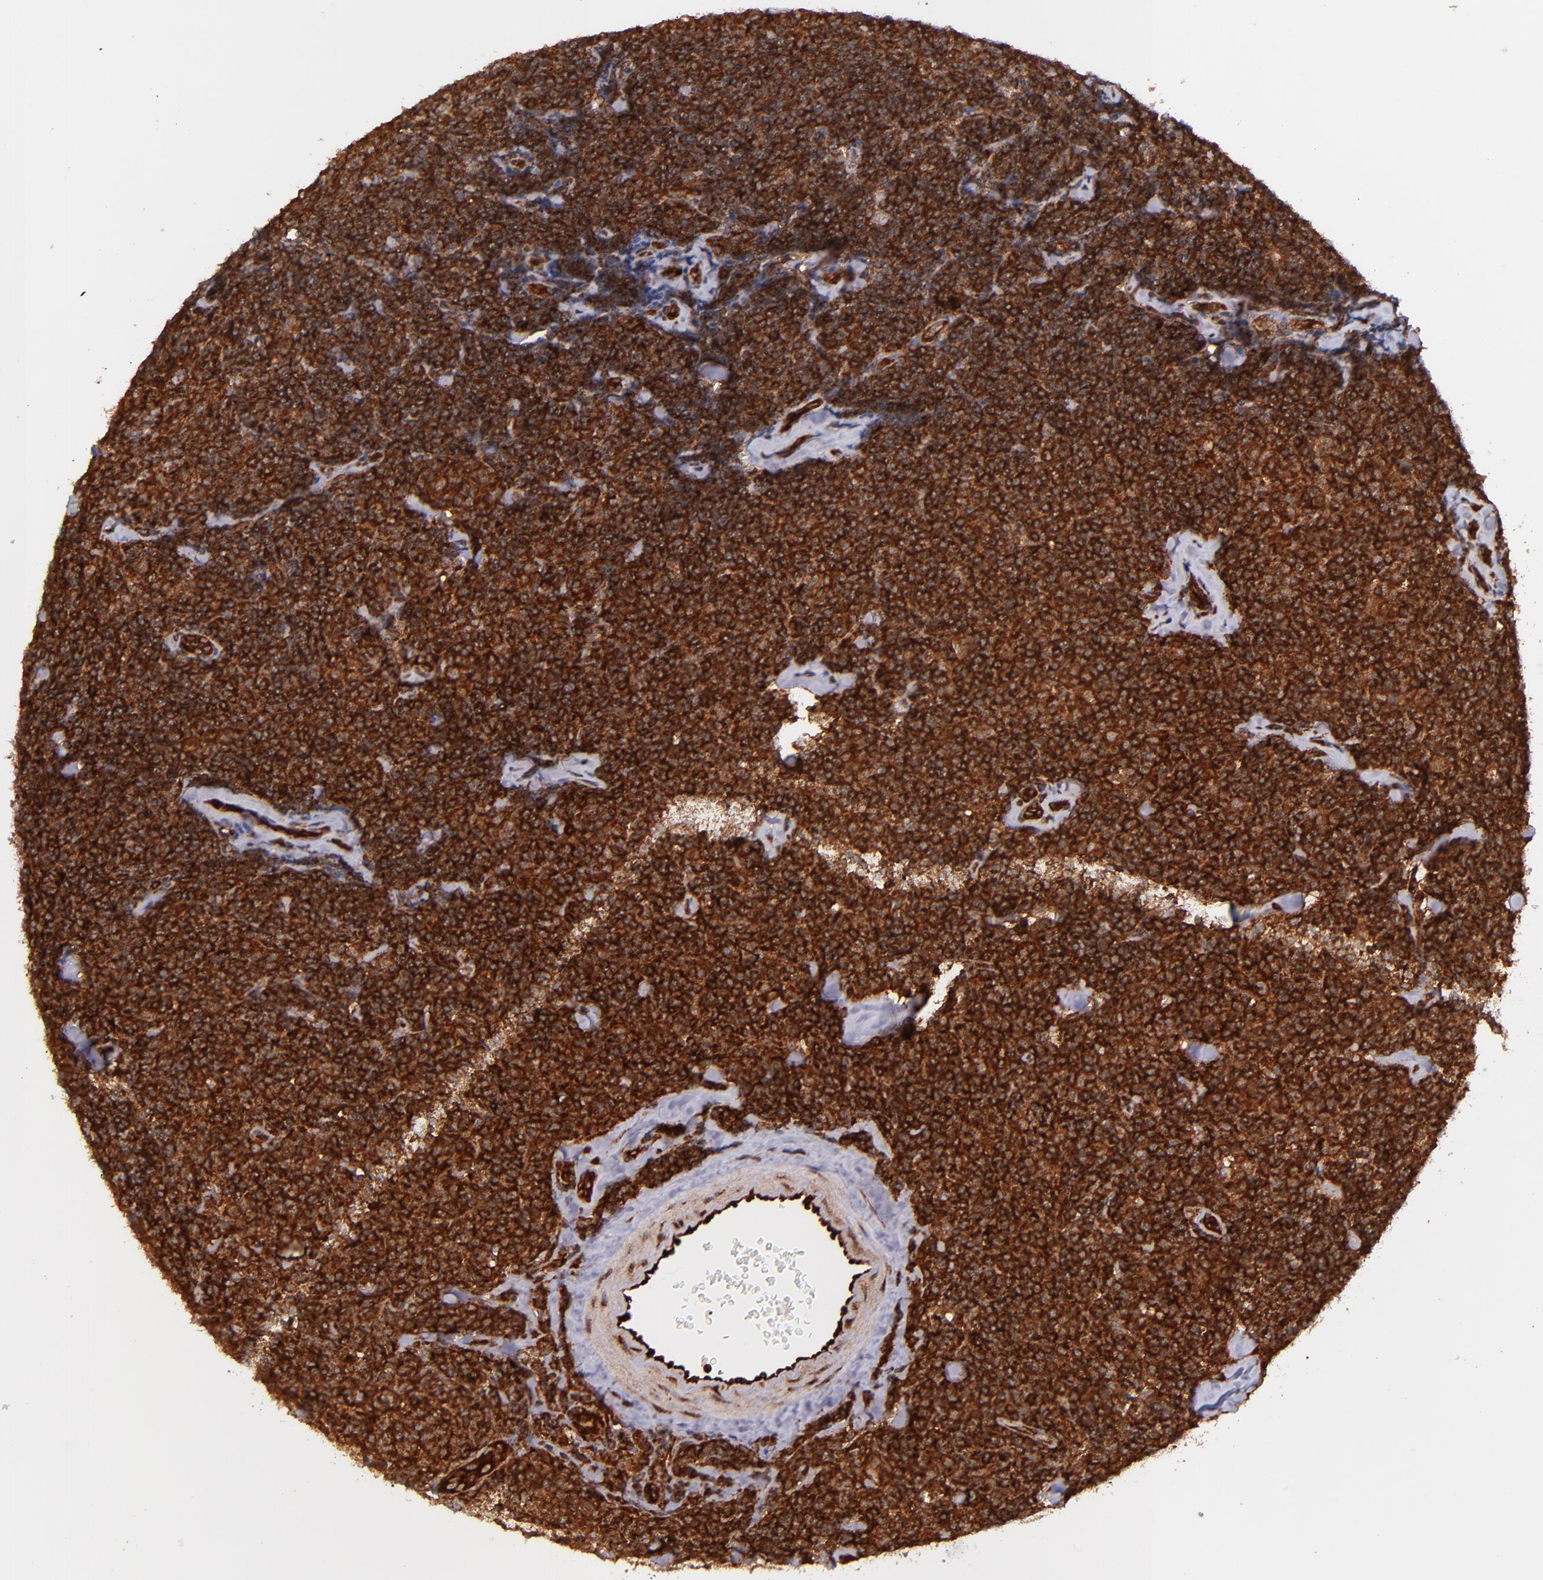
{"staining": {"intensity": "strong", "quantity": ">75%", "location": "cytoplasmic/membranous,nuclear"}, "tissue": "lymphoma", "cell_type": "Tumor cells", "image_type": "cancer", "snomed": [{"axis": "morphology", "description": "Malignant lymphoma, non-Hodgkin's type, Low grade"}, {"axis": "topography", "description": "Lymph node"}], "caption": "Immunohistochemistry (IHC) histopathology image of human malignant lymphoma, non-Hodgkin's type (low-grade) stained for a protein (brown), which exhibits high levels of strong cytoplasmic/membranous and nuclear expression in approximately >75% of tumor cells.", "gene": "STX8", "patient": {"sex": "female", "age": 56}}